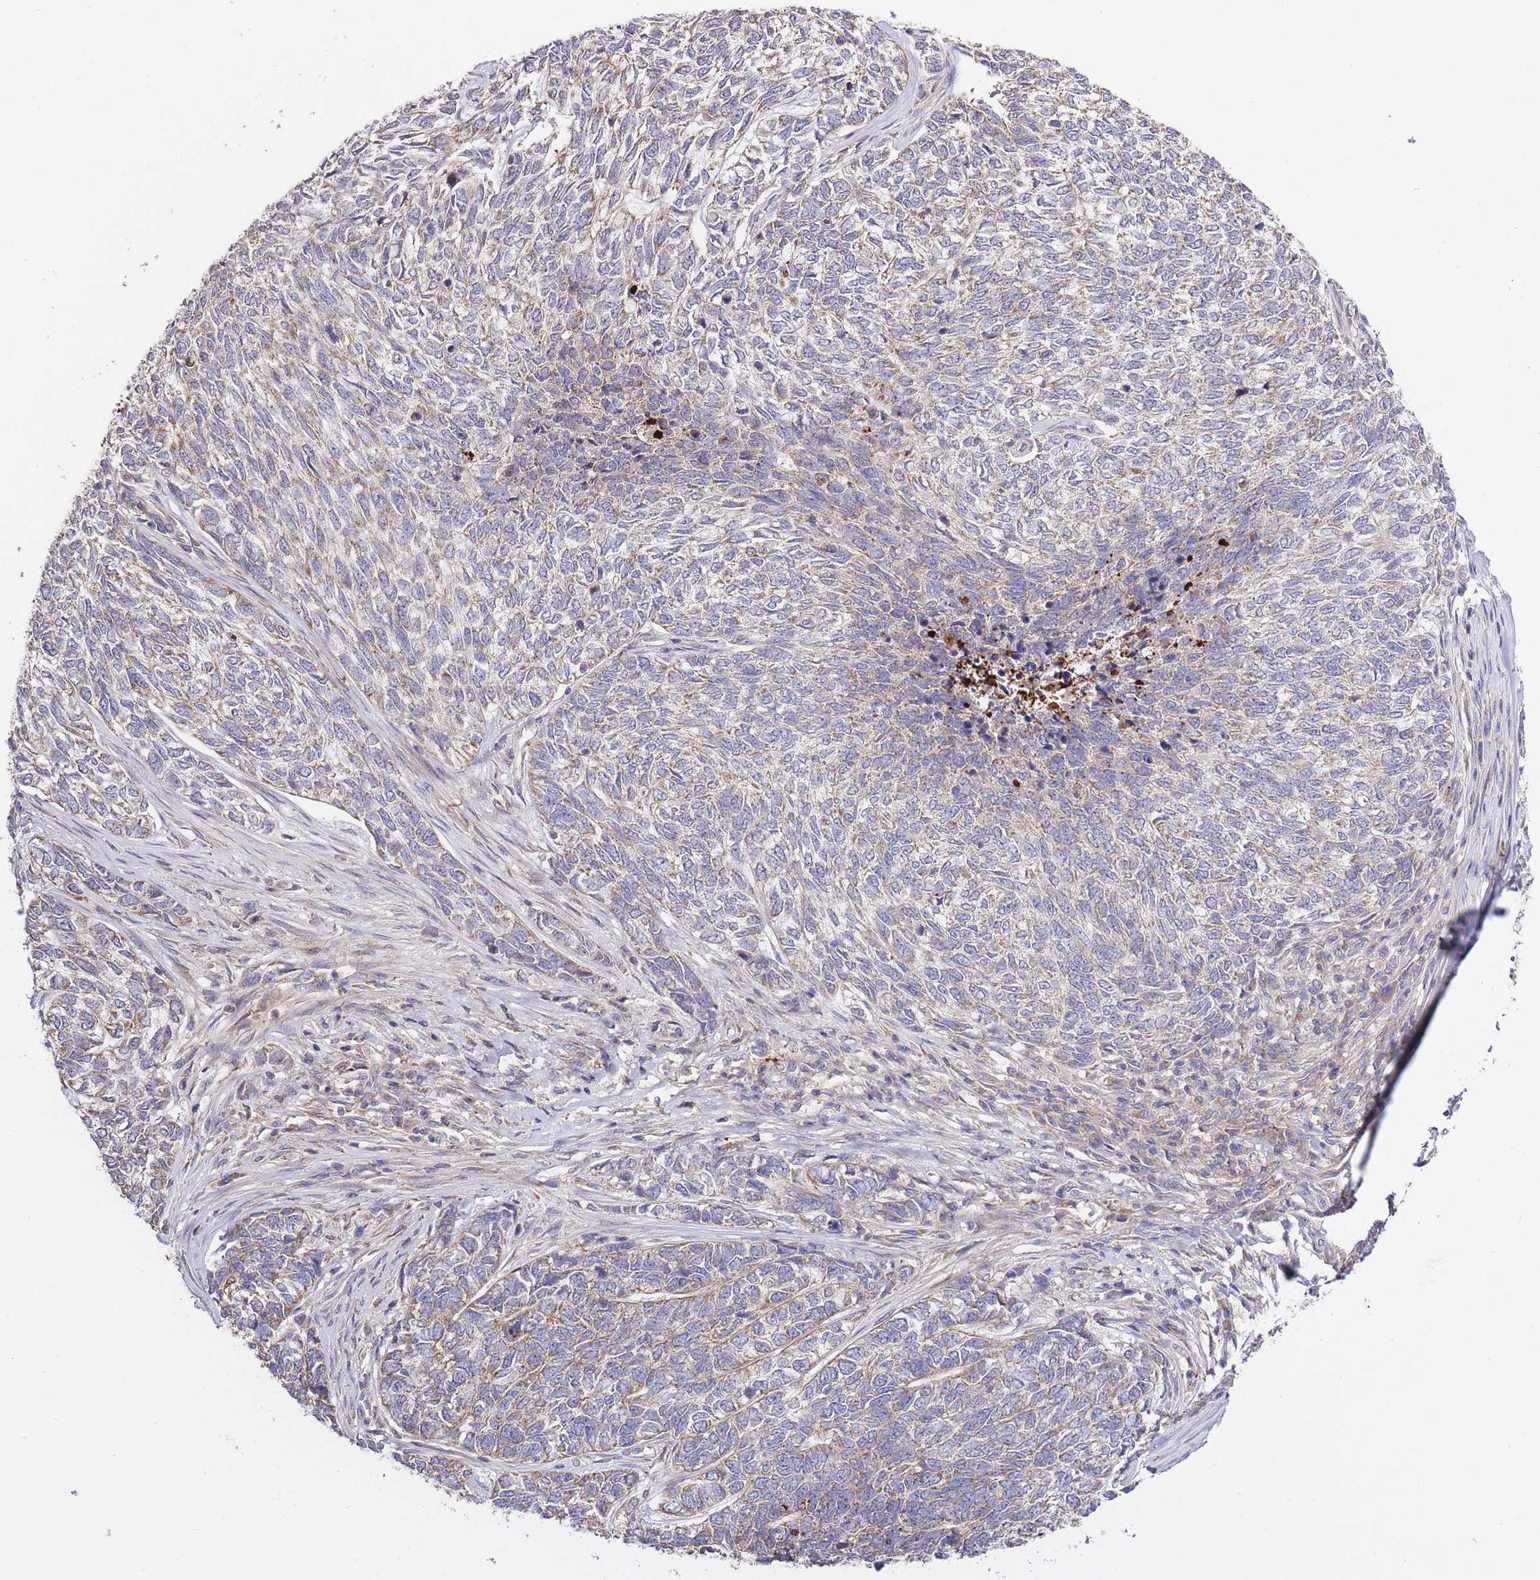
{"staining": {"intensity": "weak", "quantity": ">75%", "location": "cytoplasmic/membranous"}, "tissue": "skin cancer", "cell_type": "Tumor cells", "image_type": "cancer", "snomed": [{"axis": "morphology", "description": "Basal cell carcinoma"}, {"axis": "topography", "description": "Skin"}], "caption": "DAB (3,3'-diaminobenzidine) immunohistochemical staining of human skin cancer exhibits weak cytoplasmic/membranous protein expression in approximately >75% of tumor cells.", "gene": "ATP13A2", "patient": {"sex": "female", "age": 65}}